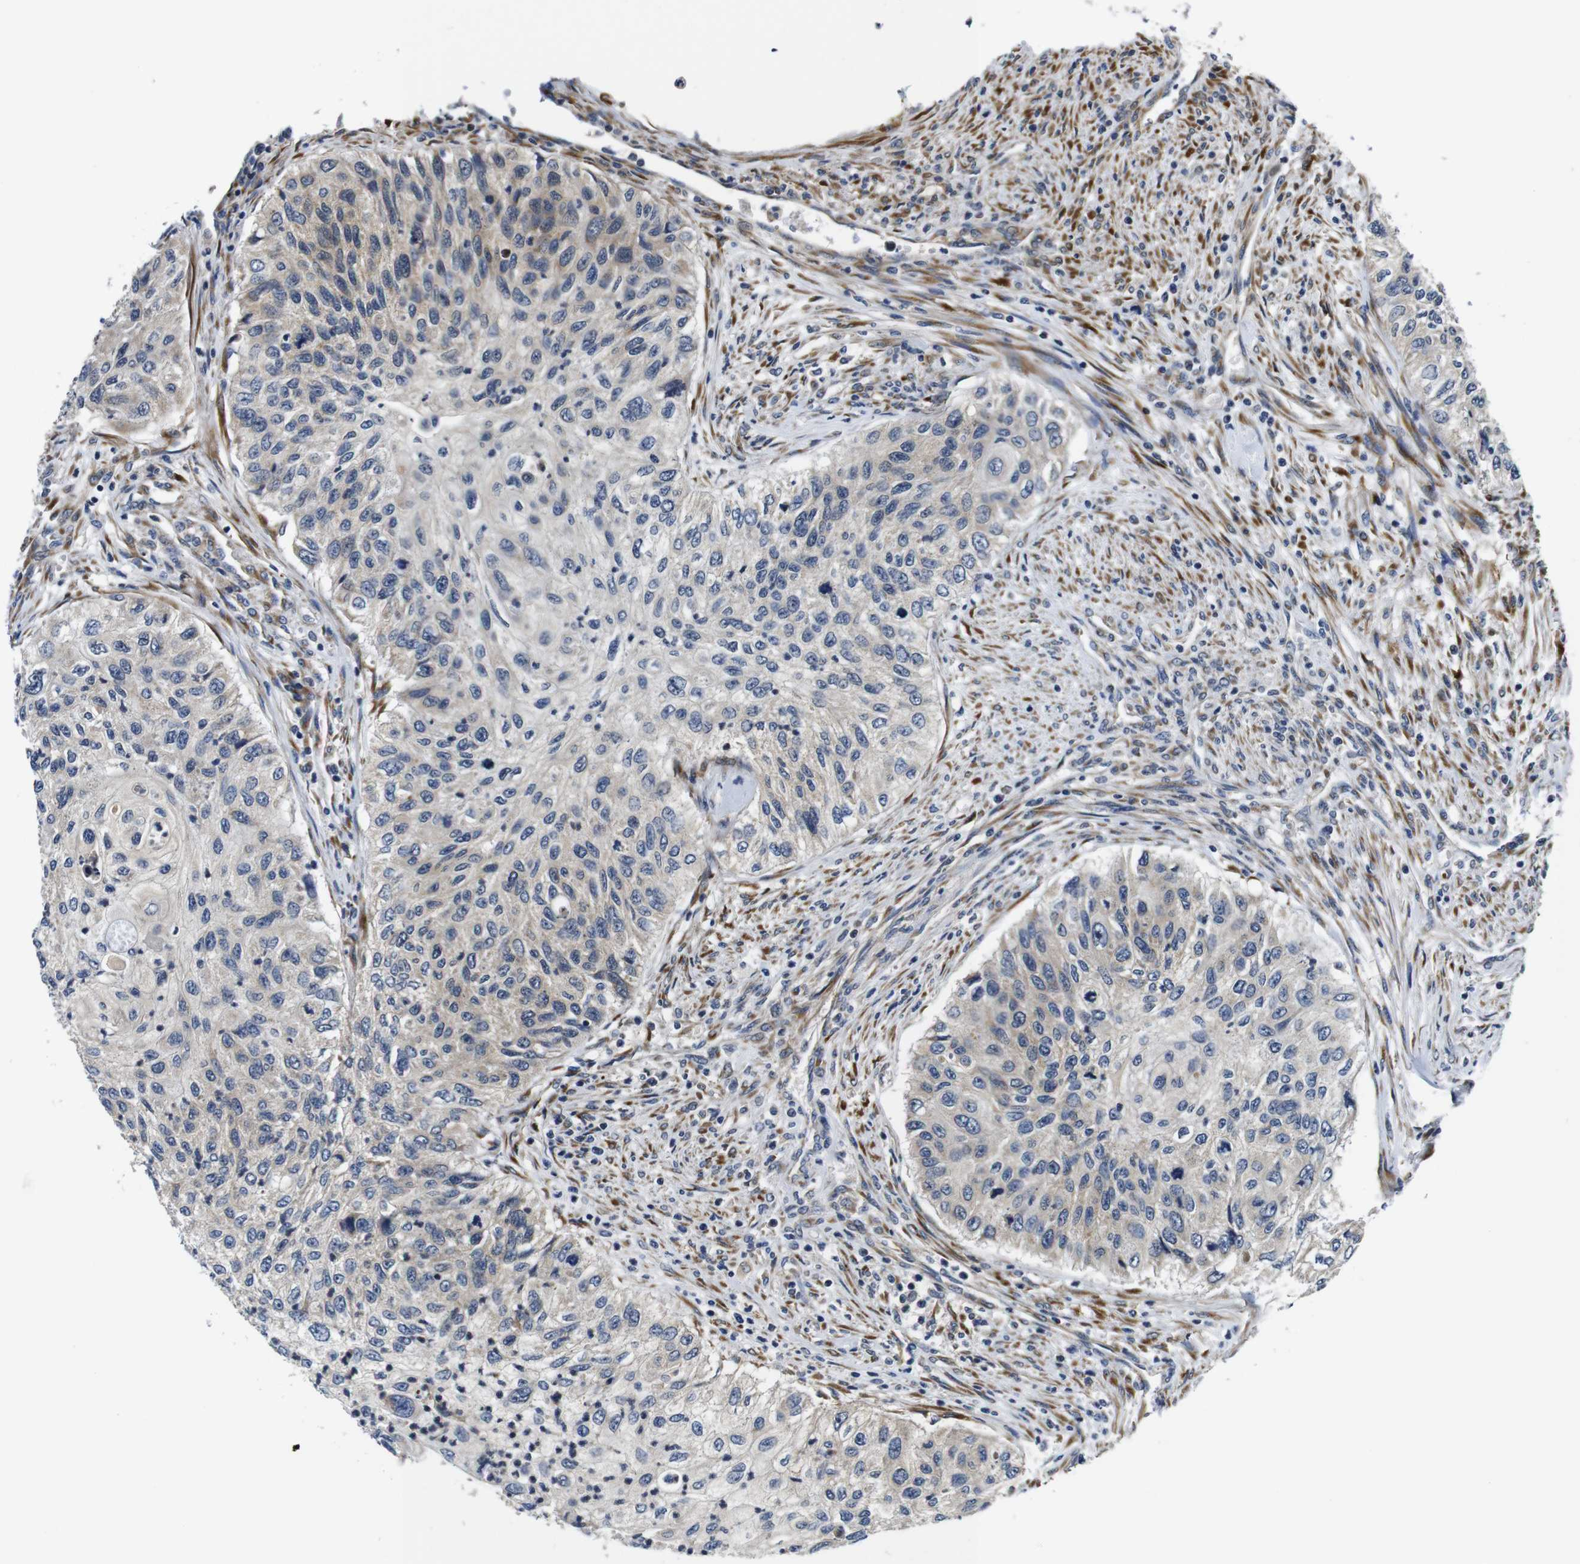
{"staining": {"intensity": "negative", "quantity": "none", "location": "none"}, "tissue": "urothelial cancer", "cell_type": "Tumor cells", "image_type": "cancer", "snomed": [{"axis": "morphology", "description": "Urothelial carcinoma, High grade"}, {"axis": "topography", "description": "Urinary bladder"}], "caption": "Image shows no significant protein expression in tumor cells of urothelial cancer. (DAB immunohistochemistry (IHC), high magnification).", "gene": "FKBP14", "patient": {"sex": "female", "age": 60}}